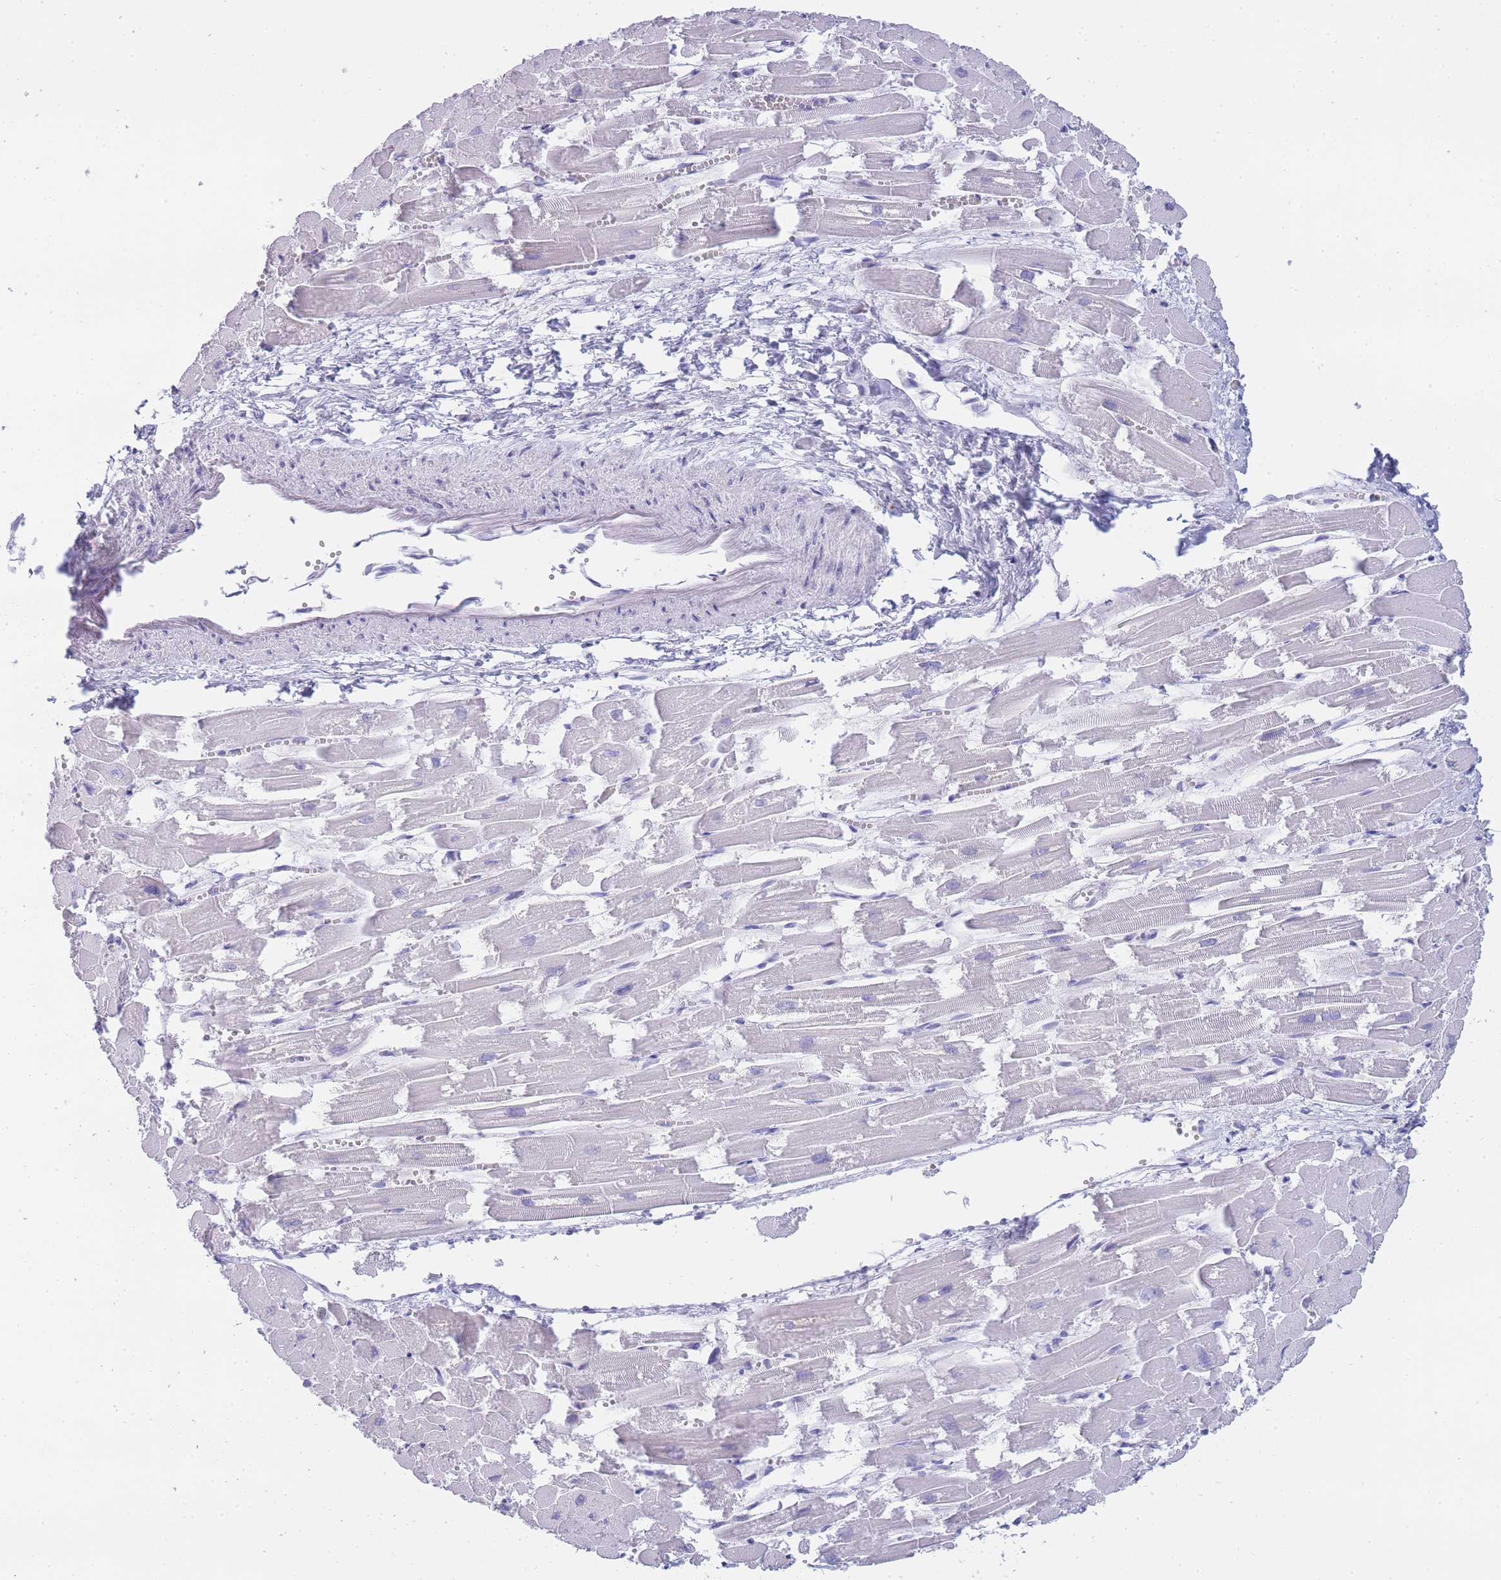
{"staining": {"intensity": "negative", "quantity": "none", "location": "none"}, "tissue": "heart muscle", "cell_type": "Cardiomyocytes", "image_type": "normal", "snomed": [{"axis": "morphology", "description": "Normal tissue, NOS"}, {"axis": "topography", "description": "Heart"}], "caption": "High magnification brightfield microscopy of unremarkable heart muscle stained with DAB (3,3'-diaminobenzidine) (brown) and counterstained with hematoxylin (blue): cardiomyocytes show no significant expression. (DAB (3,3'-diaminobenzidine) immunohistochemistry with hematoxylin counter stain).", "gene": "GAA", "patient": {"sex": "male", "age": 54}}